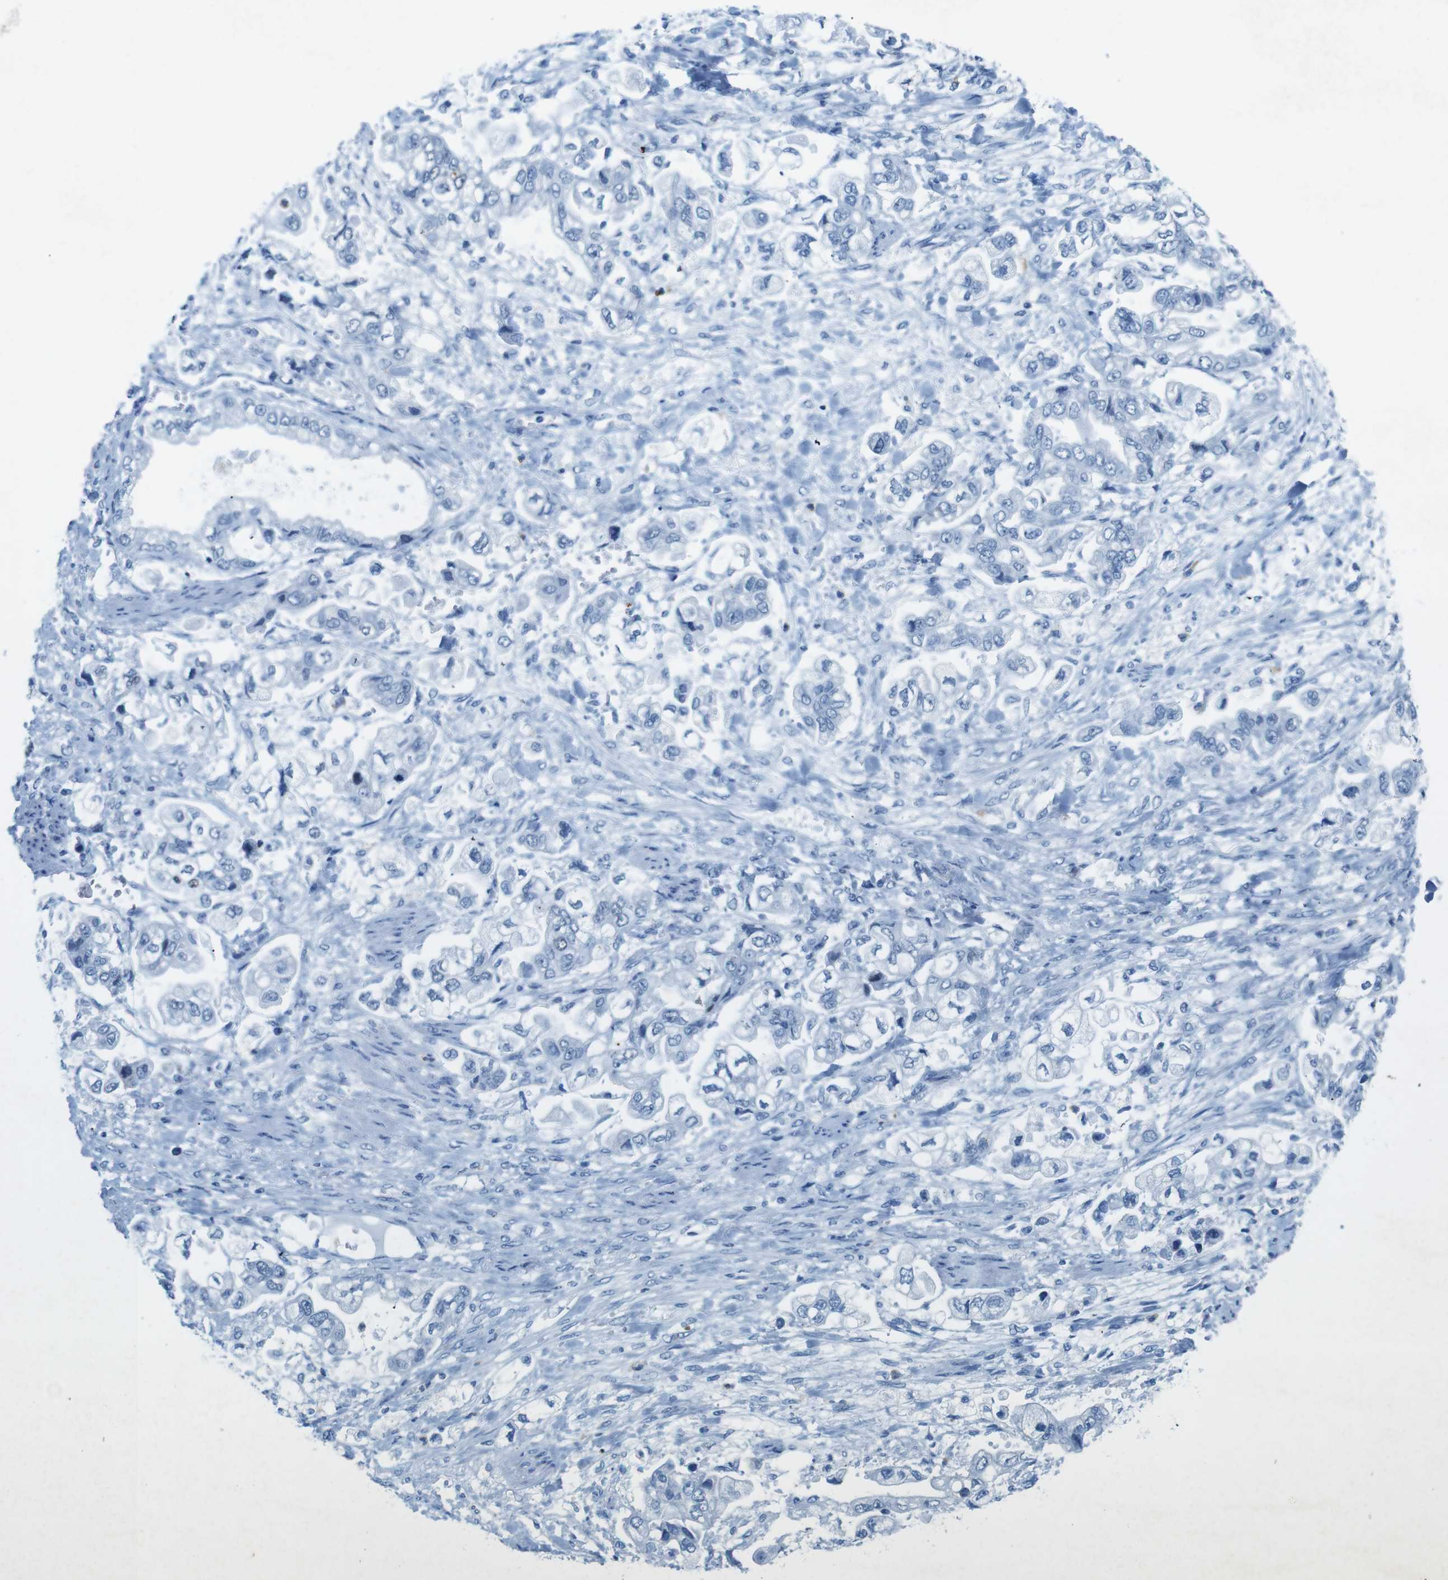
{"staining": {"intensity": "negative", "quantity": "none", "location": "none"}, "tissue": "stomach cancer", "cell_type": "Tumor cells", "image_type": "cancer", "snomed": [{"axis": "morphology", "description": "Normal tissue, NOS"}, {"axis": "morphology", "description": "Adenocarcinoma, NOS"}, {"axis": "topography", "description": "Stomach"}], "caption": "High power microscopy photomicrograph of an immunohistochemistry (IHC) photomicrograph of stomach cancer, revealing no significant positivity in tumor cells.", "gene": "CTAG1B", "patient": {"sex": "male", "age": 62}}